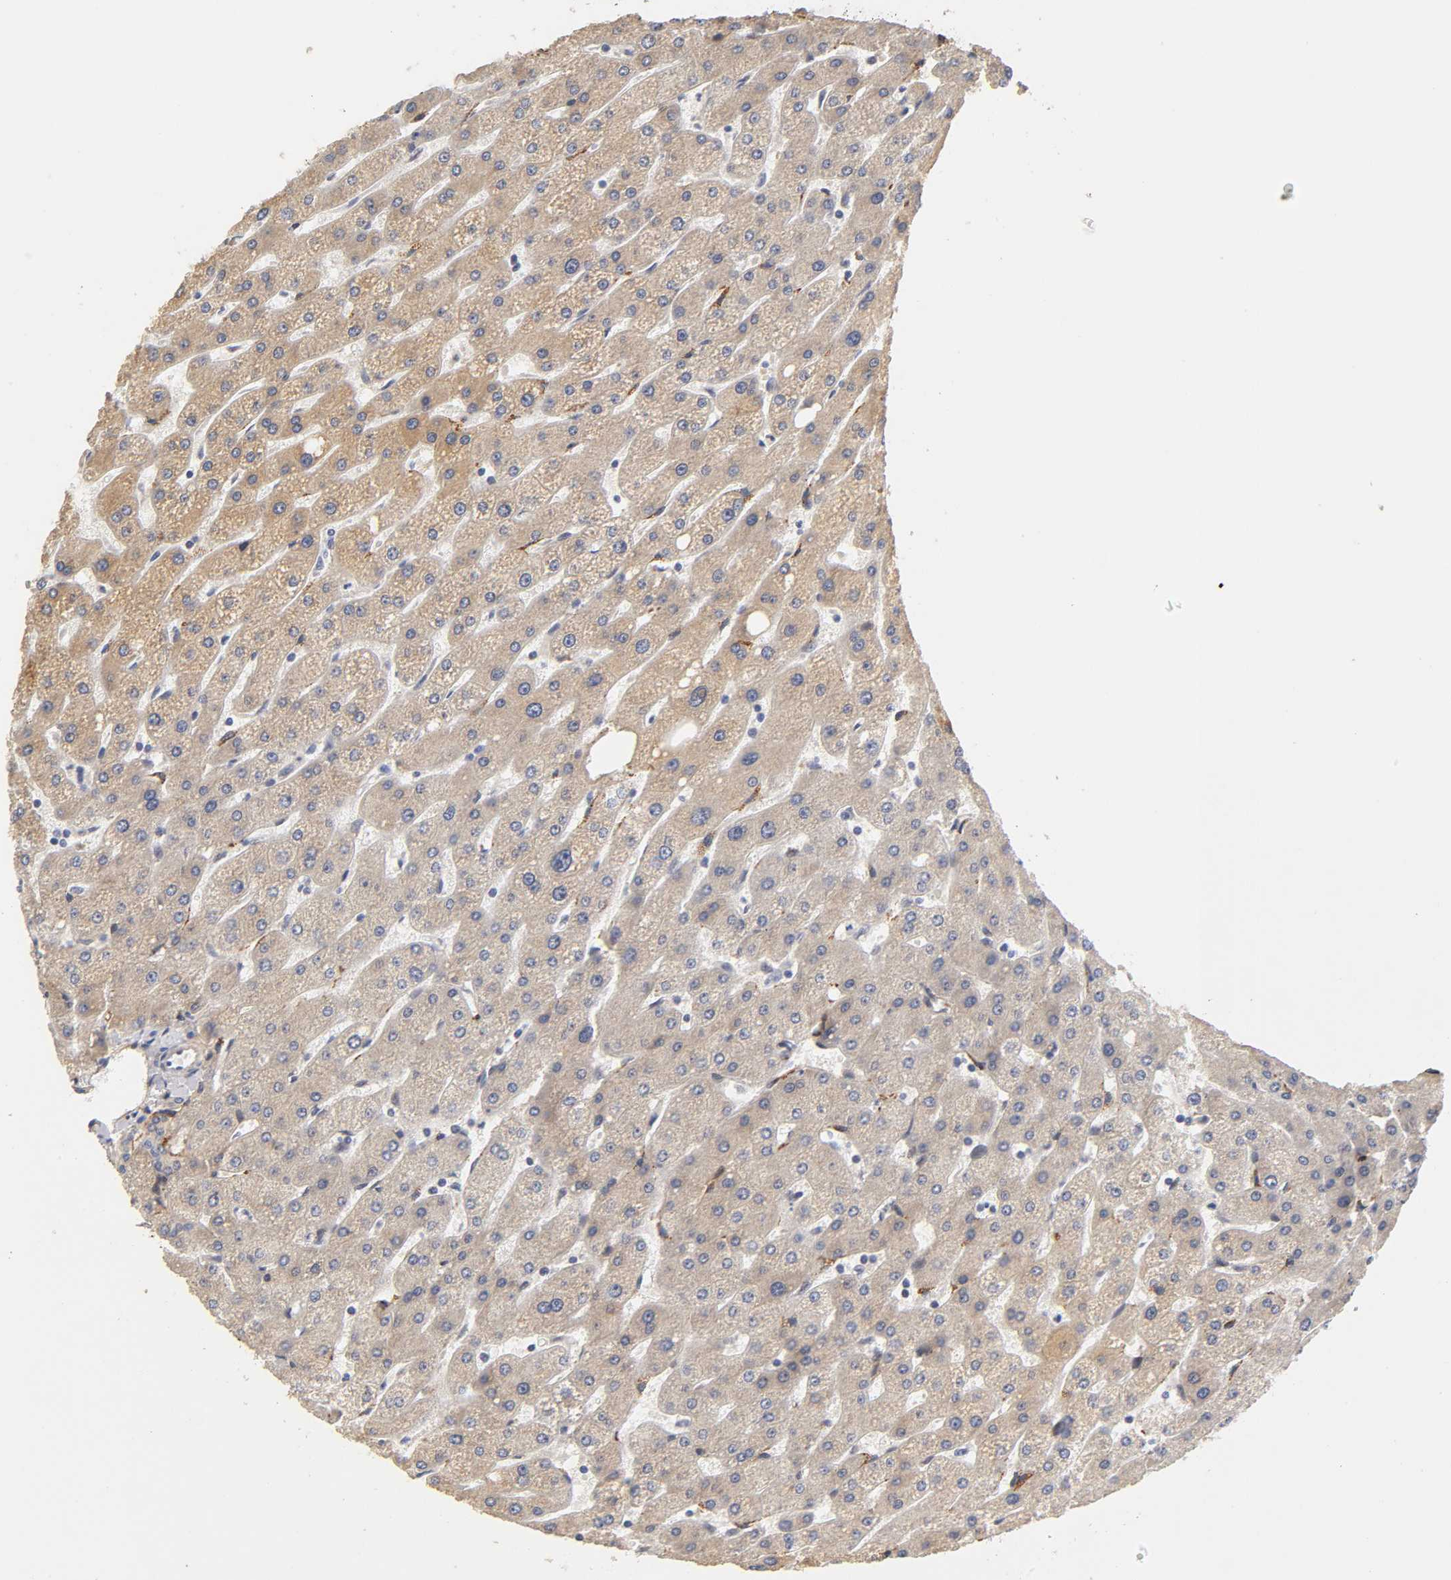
{"staining": {"intensity": "negative", "quantity": "none", "location": "none"}, "tissue": "liver", "cell_type": "Cholangiocytes", "image_type": "normal", "snomed": [{"axis": "morphology", "description": "Normal tissue, NOS"}, {"axis": "topography", "description": "Liver"}], "caption": "Cholangiocytes show no significant protein expression in normal liver. Nuclei are stained in blue.", "gene": "LAMB1", "patient": {"sex": "male", "age": 67}}